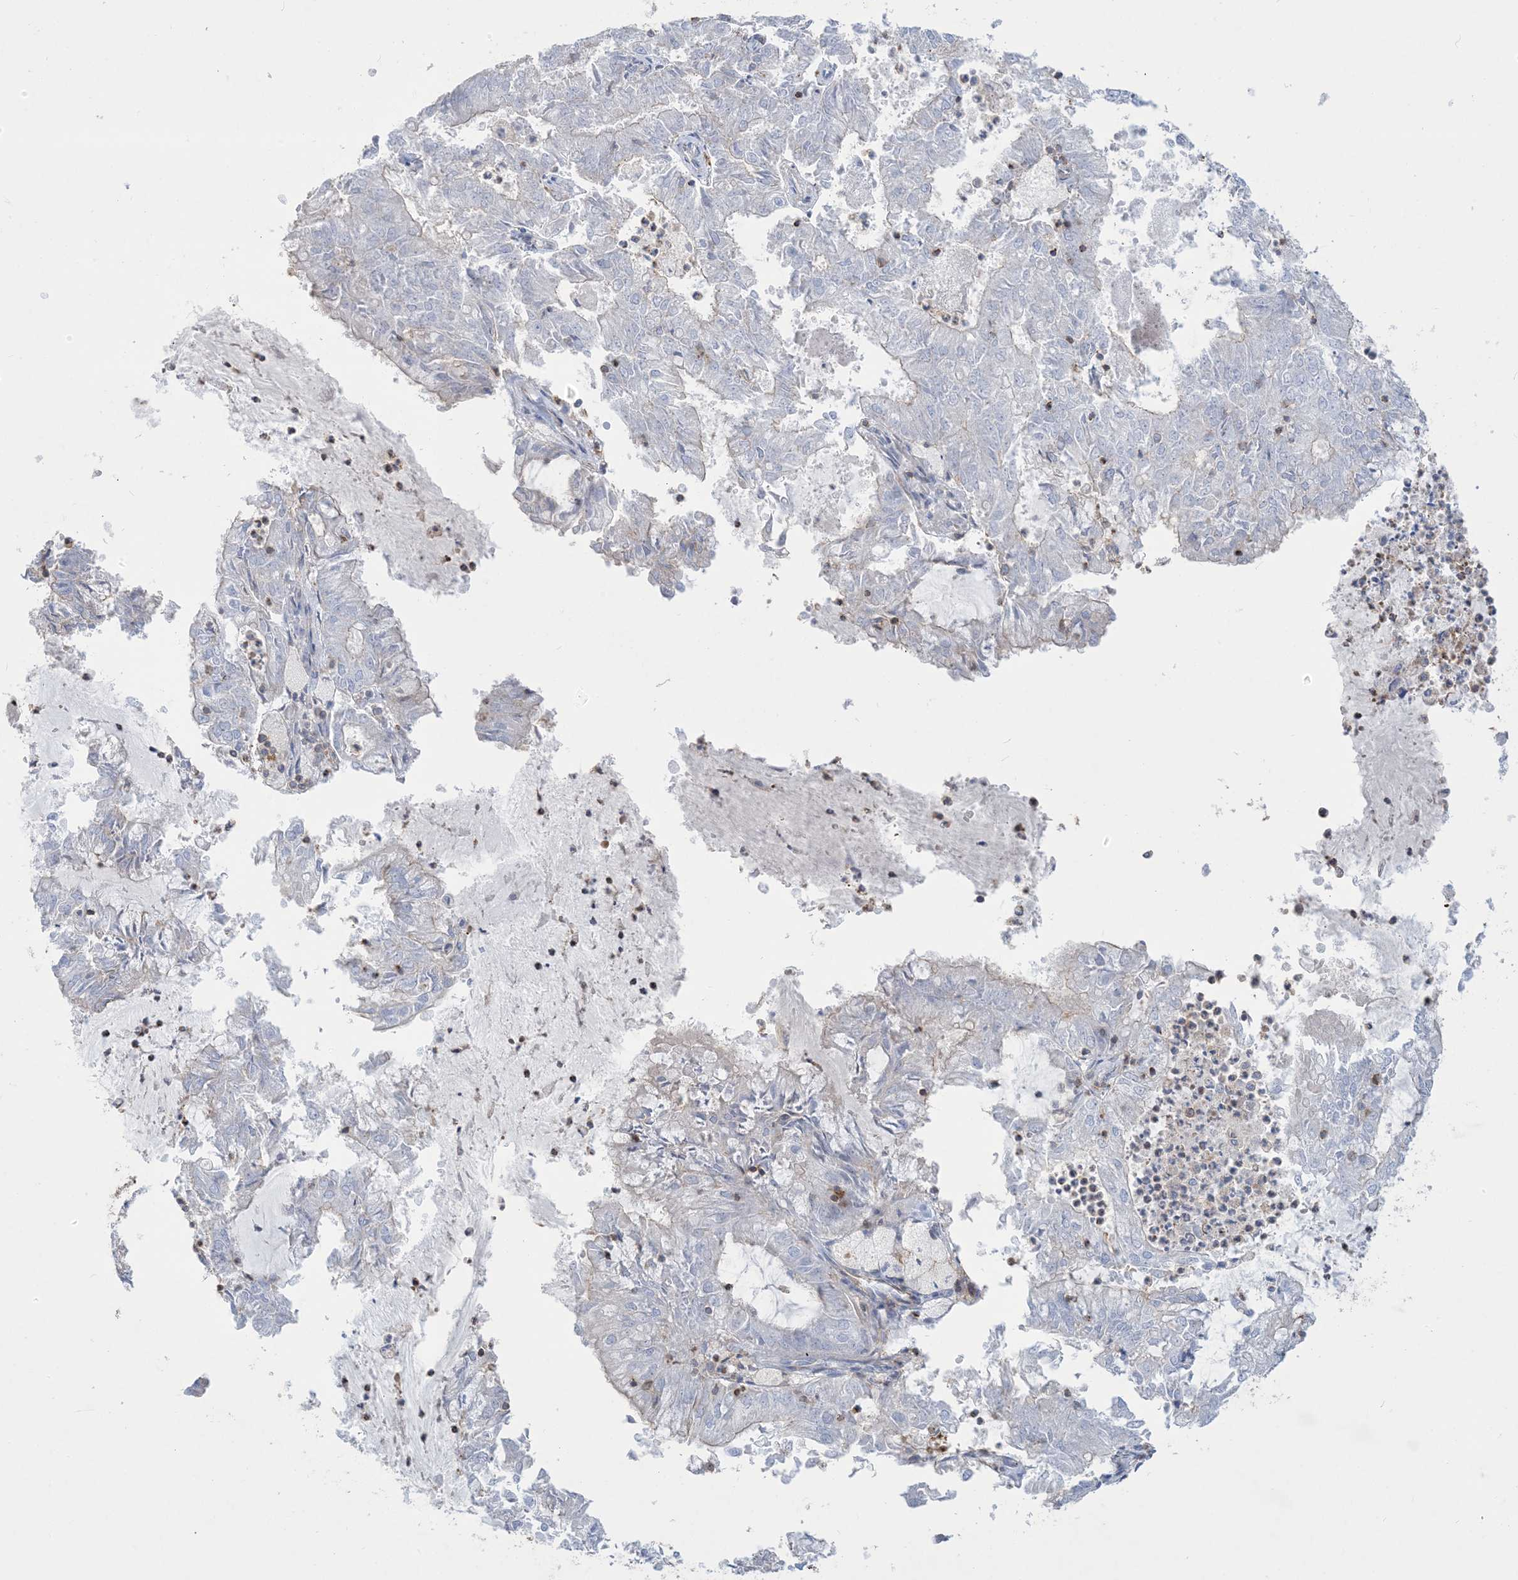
{"staining": {"intensity": "negative", "quantity": "none", "location": "none"}, "tissue": "endometrial cancer", "cell_type": "Tumor cells", "image_type": "cancer", "snomed": [{"axis": "morphology", "description": "Adenocarcinoma, NOS"}, {"axis": "topography", "description": "Endometrium"}], "caption": "There is no significant positivity in tumor cells of endometrial cancer (adenocarcinoma).", "gene": "GTF3C2", "patient": {"sex": "female", "age": 57}}